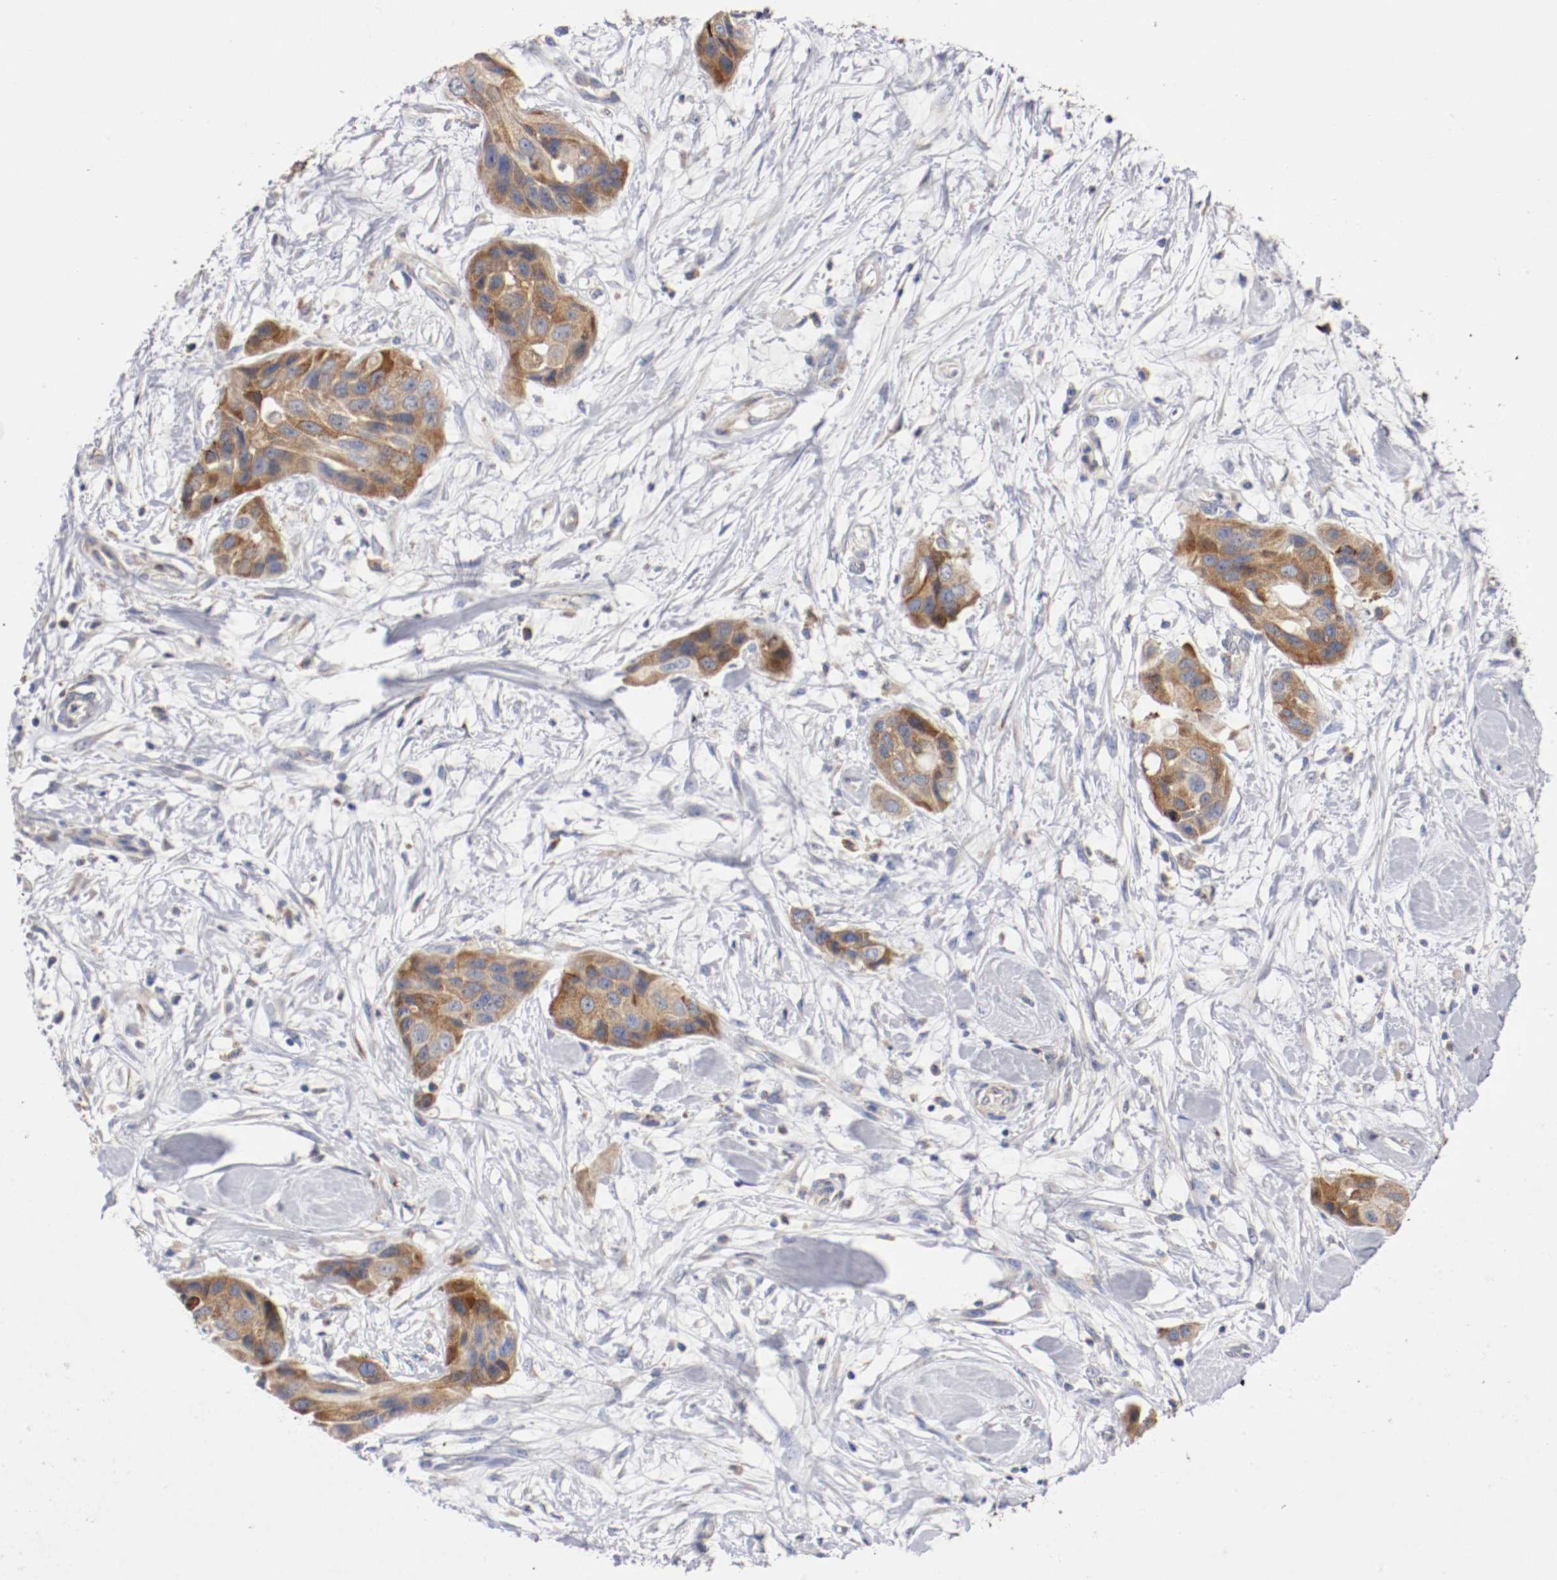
{"staining": {"intensity": "moderate", "quantity": ">75%", "location": "cytoplasmic/membranous"}, "tissue": "pancreatic cancer", "cell_type": "Tumor cells", "image_type": "cancer", "snomed": [{"axis": "morphology", "description": "Adenocarcinoma, NOS"}, {"axis": "topography", "description": "Pancreas"}], "caption": "The histopathology image exhibits staining of pancreatic cancer (adenocarcinoma), revealing moderate cytoplasmic/membranous protein positivity (brown color) within tumor cells.", "gene": "TRAF2", "patient": {"sex": "female", "age": 60}}